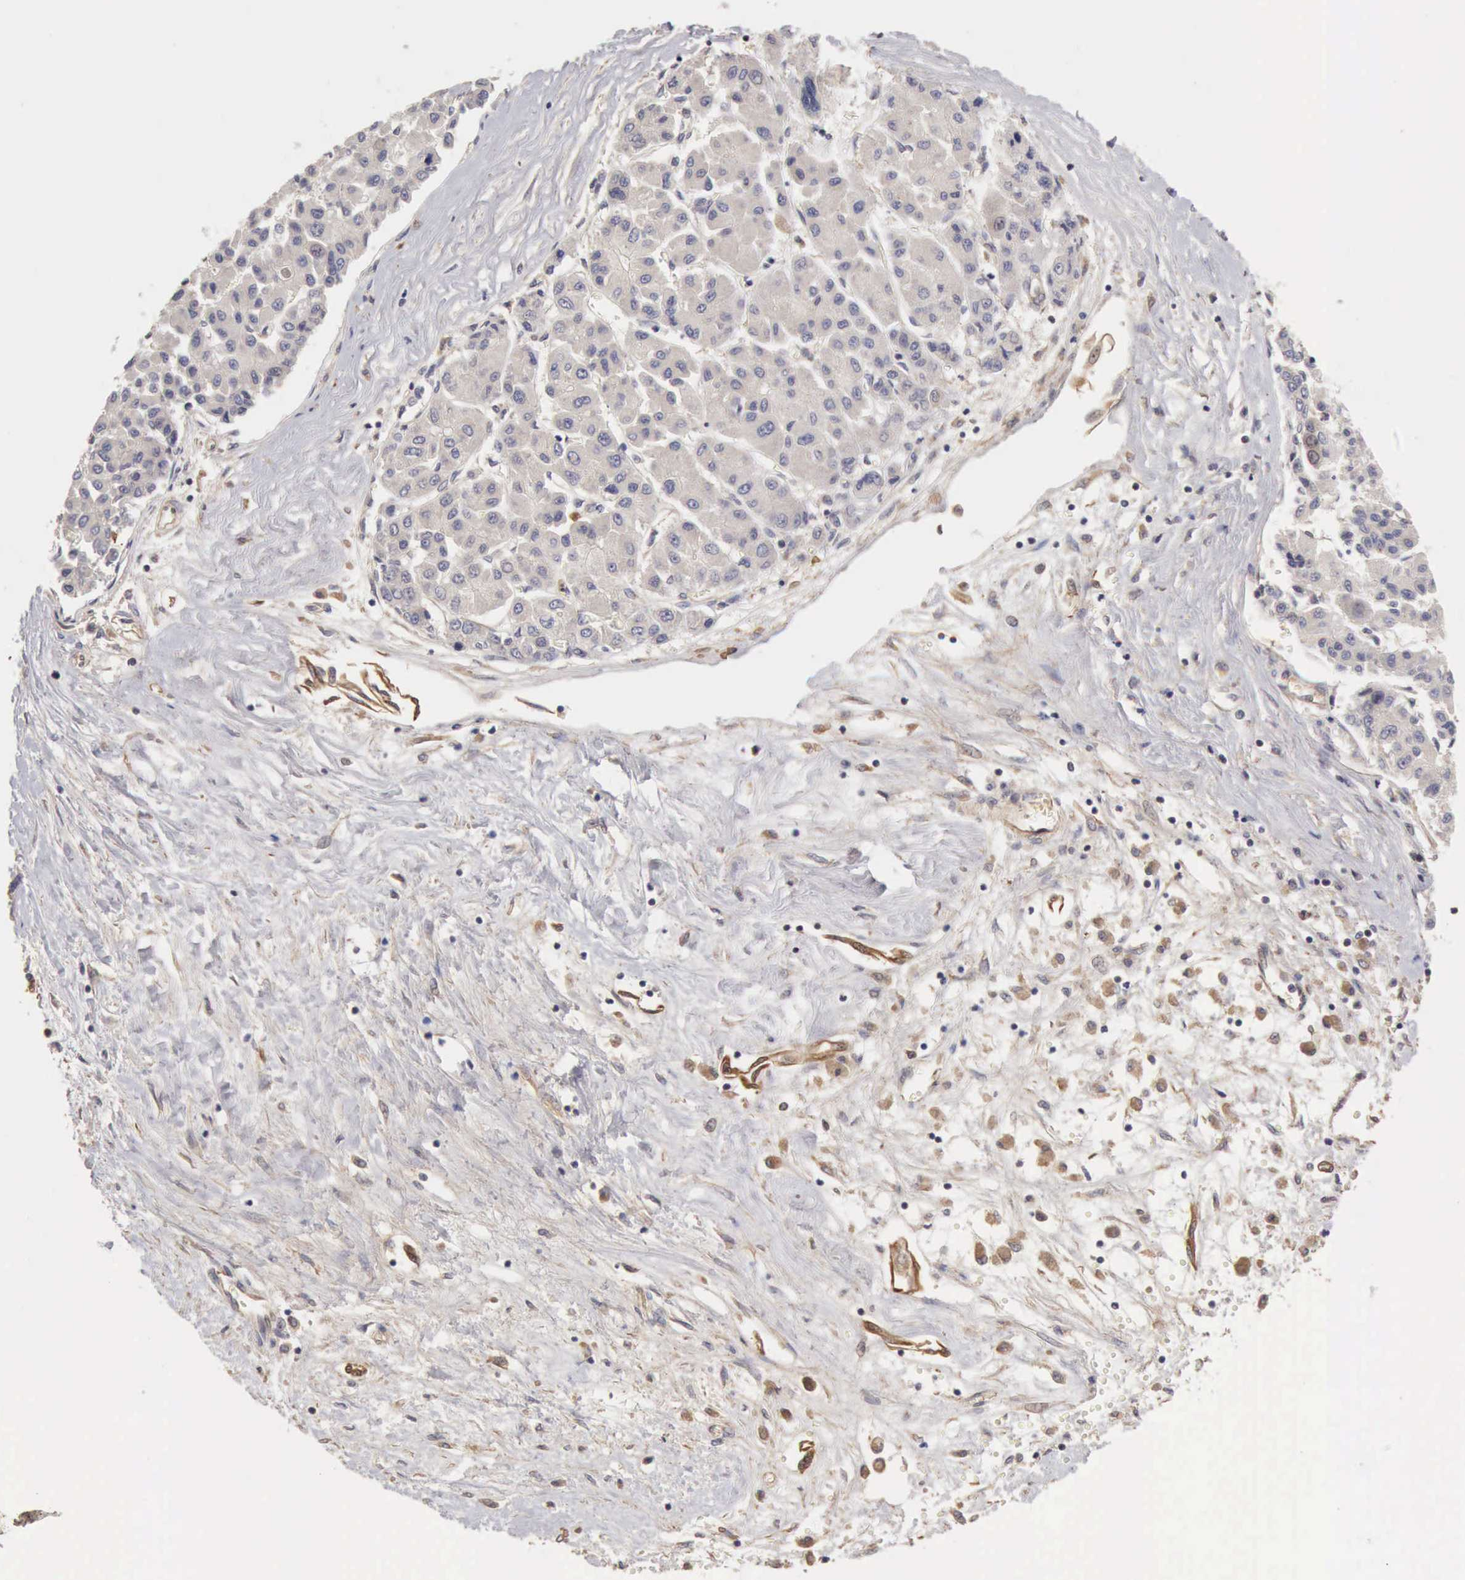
{"staining": {"intensity": "negative", "quantity": "none", "location": "none"}, "tissue": "liver cancer", "cell_type": "Tumor cells", "image_type": "cancer", "snomed": [{"axis": "morphology", "description": "Carcinoma, Hepatocellular, NOS"}, {"axis": "topography", "description": "Liver"}], "caption": "Immunohistochemical staining of liver hepatocellular carcinoma exhibits no significant staining in tumor cells.", "gene": "BMX", "patient": {"sex": "male", "age": 64}}